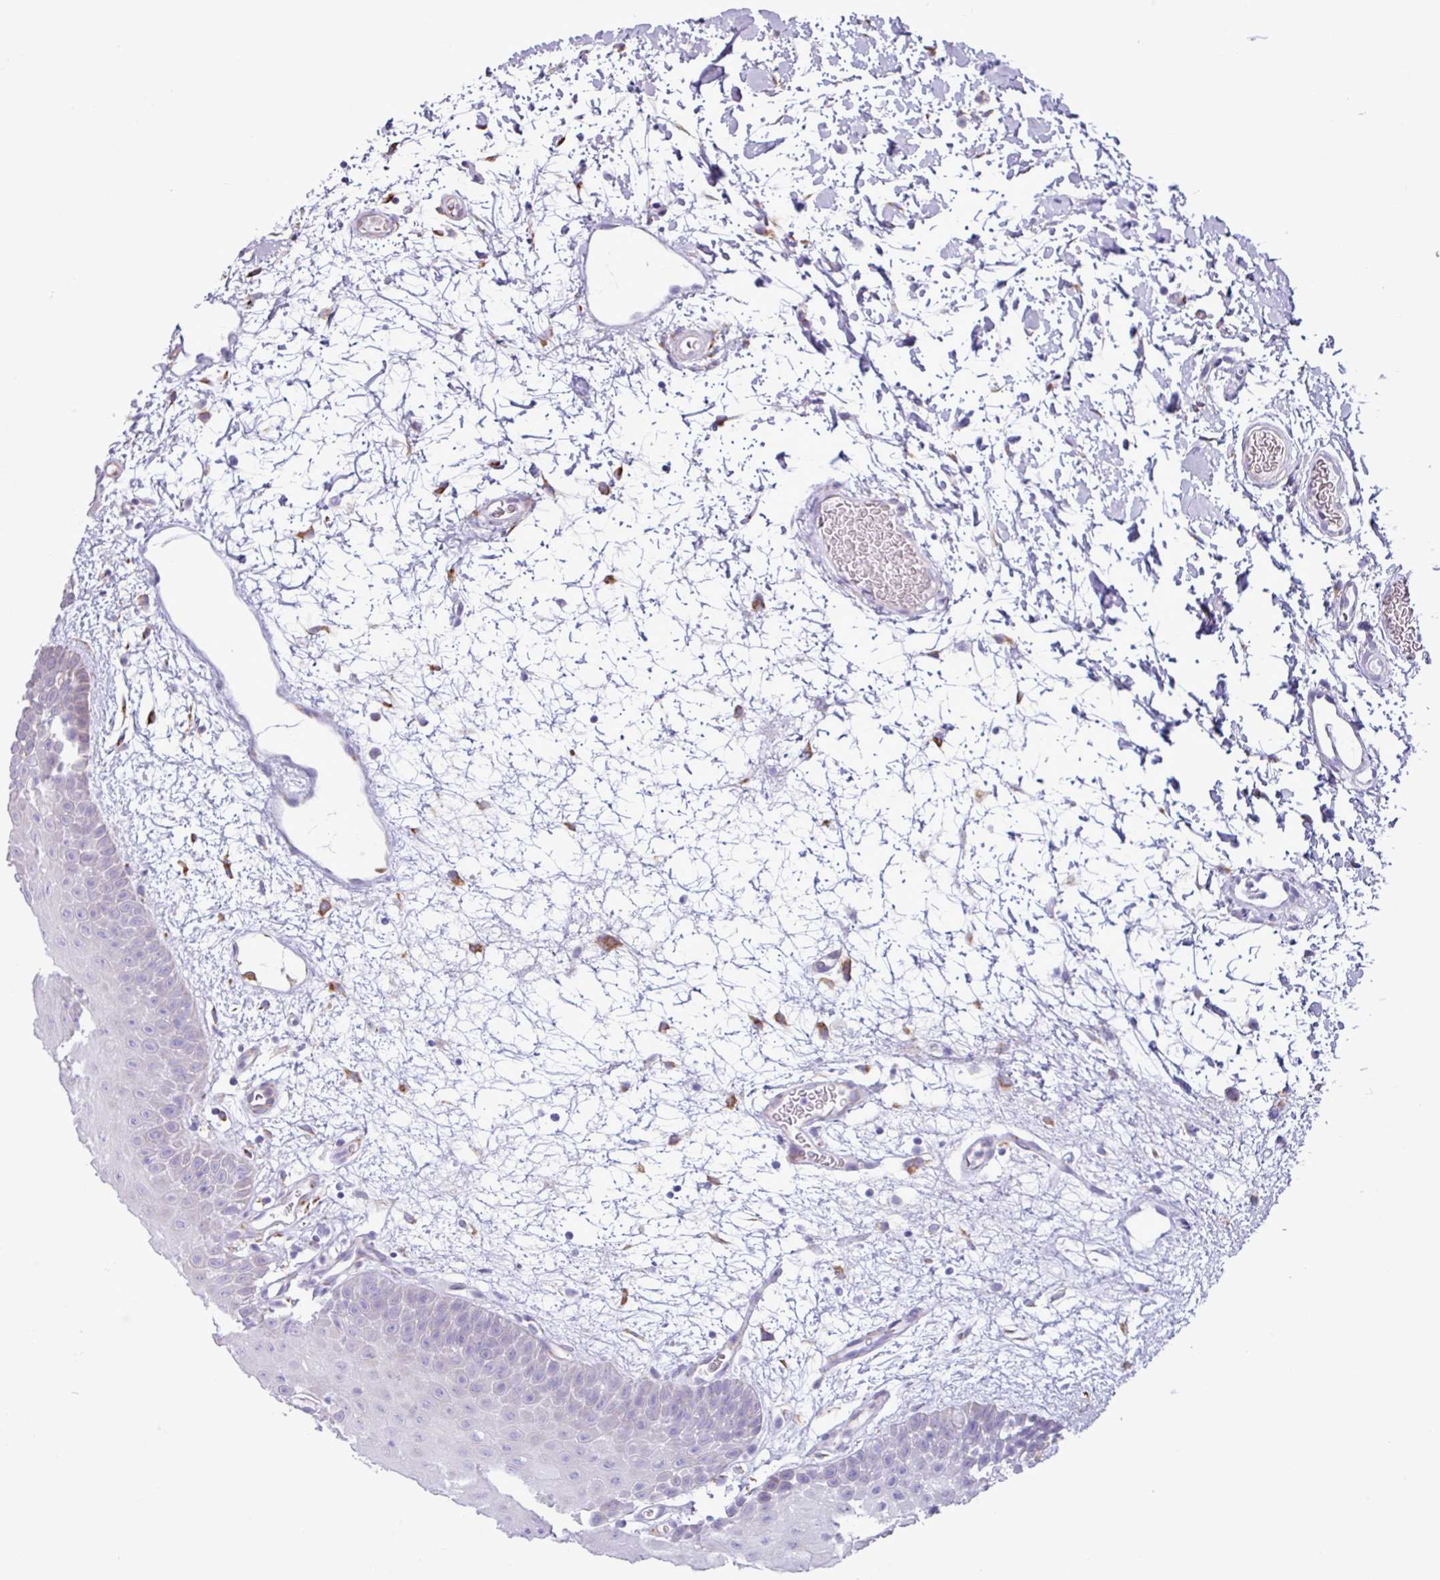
{"staining": {"intensity": "negative", "quantity": "none", "location": "none"}, "tissue": "oral mucosa", "cell_type": "Squamous epithelial cells", "image_type": "normal", "snomed": [{"axis": "morphology", "description": "Normal tissue, NOS"}, {"axis": "morphology", "description": "Squamous cell carcinoma, NOS"}, {"axis": "topography", "description": "Oral tissue"}, {"axis": "topography", "description": "Tounge, NOS"}, {"axis": "topography", "description": "Head-Neck"}], "caption": "There is no significant staining in squamous epithelial cells of oral mucosa. The staining was performed using DAB (3,3'-diaminobenzidine) to visualize the protein expression in brown, while the nuclei were stained in blue with hematoxylin (Magnification: 20x).", "gene": "PPP1R35", "patient": {"sex": "male", "age": 76}}